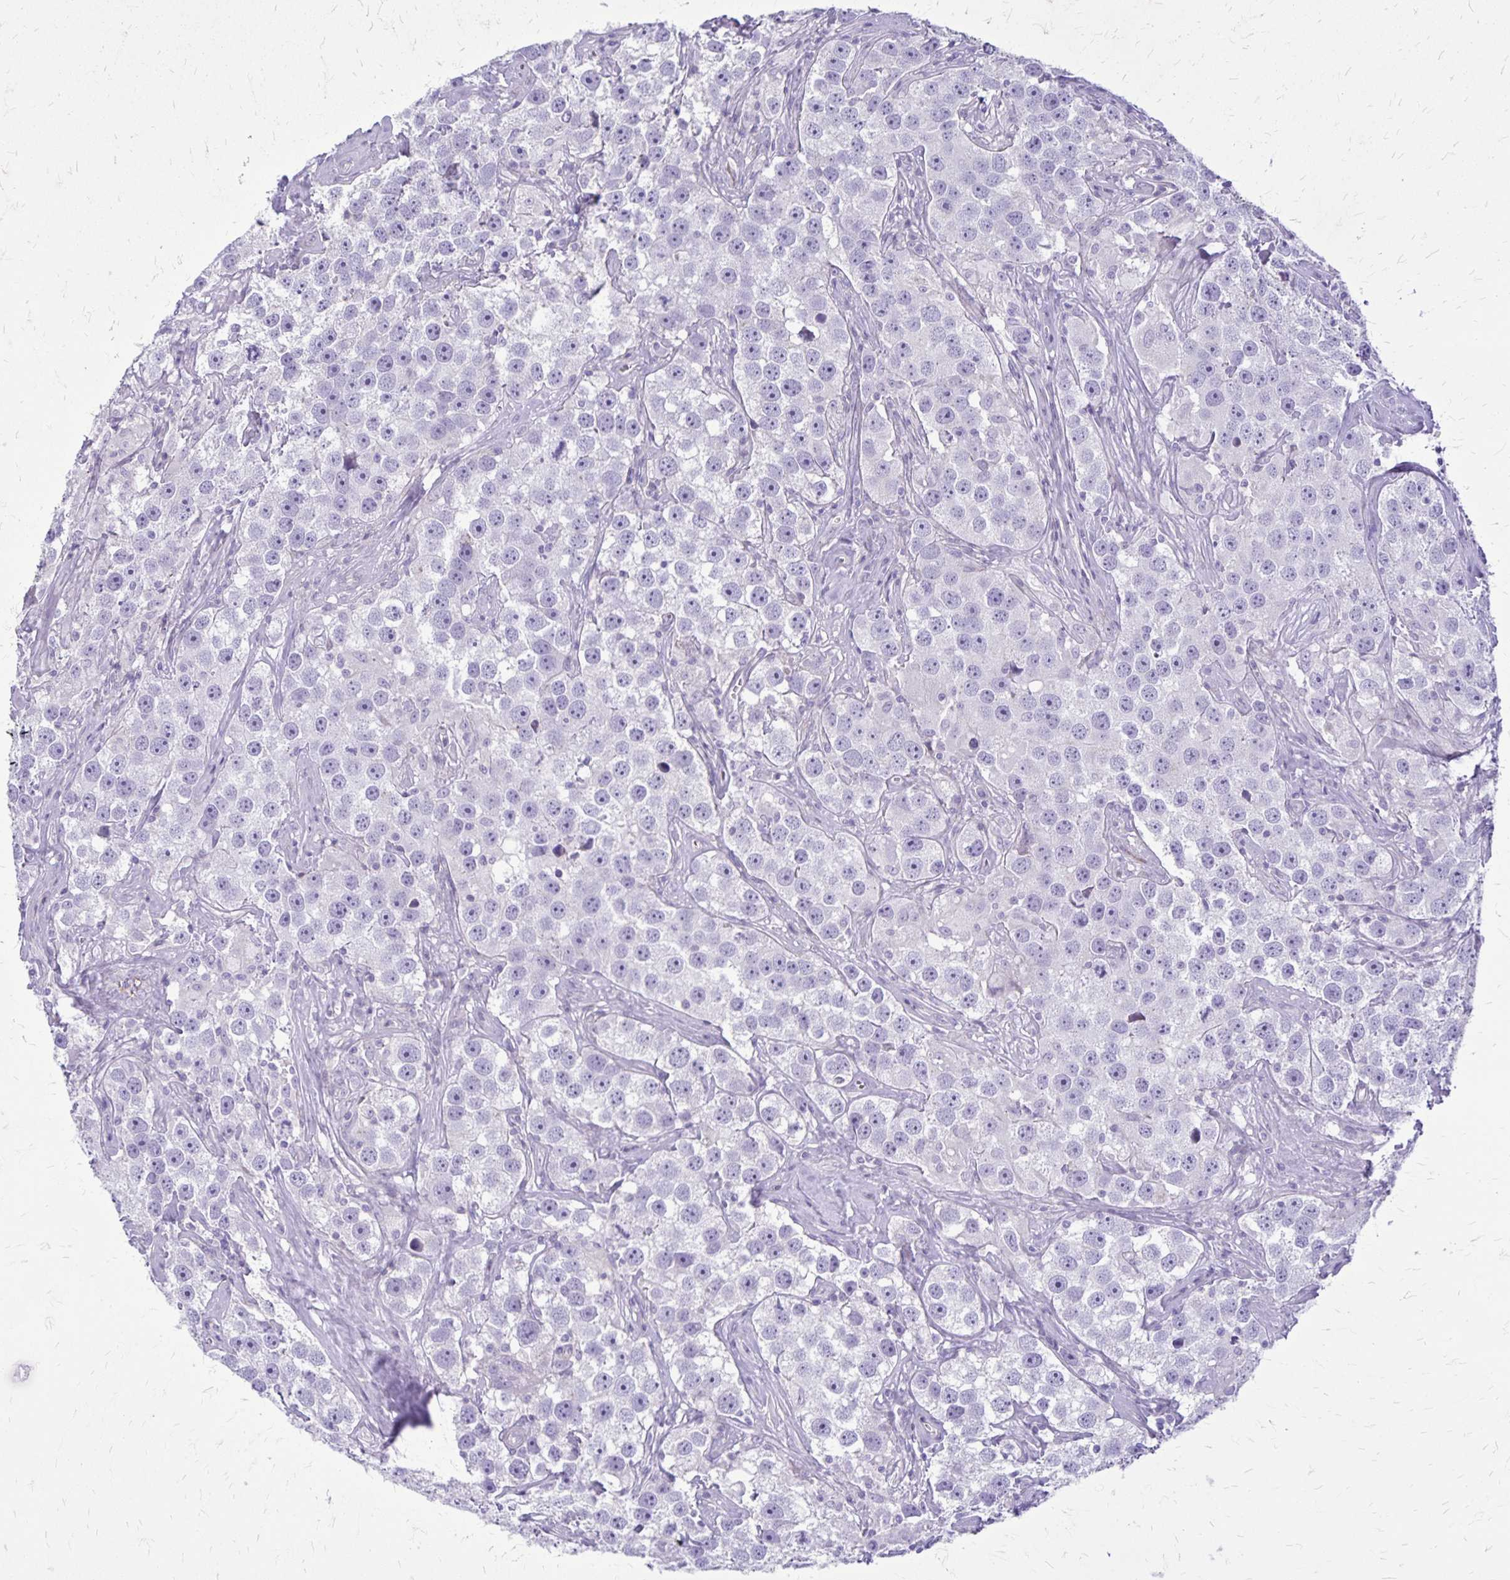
{"staining": {"intensity": "negative", "quantity": "none", "location": "none"}, "tissue": "testis cancer", "cell_type": "Tumor cells", "image_type": "cancer", "snomed": [{"axis": "morphology", "description": "Seminoma, NOS"}, {"axis": "topography", "description": "Testis"}], "caption": "A micrograph of human testis seminoma is negative for staining in tumor cells.", "gene": "GP9", "patient": {"sex": "male", "age": 49}}